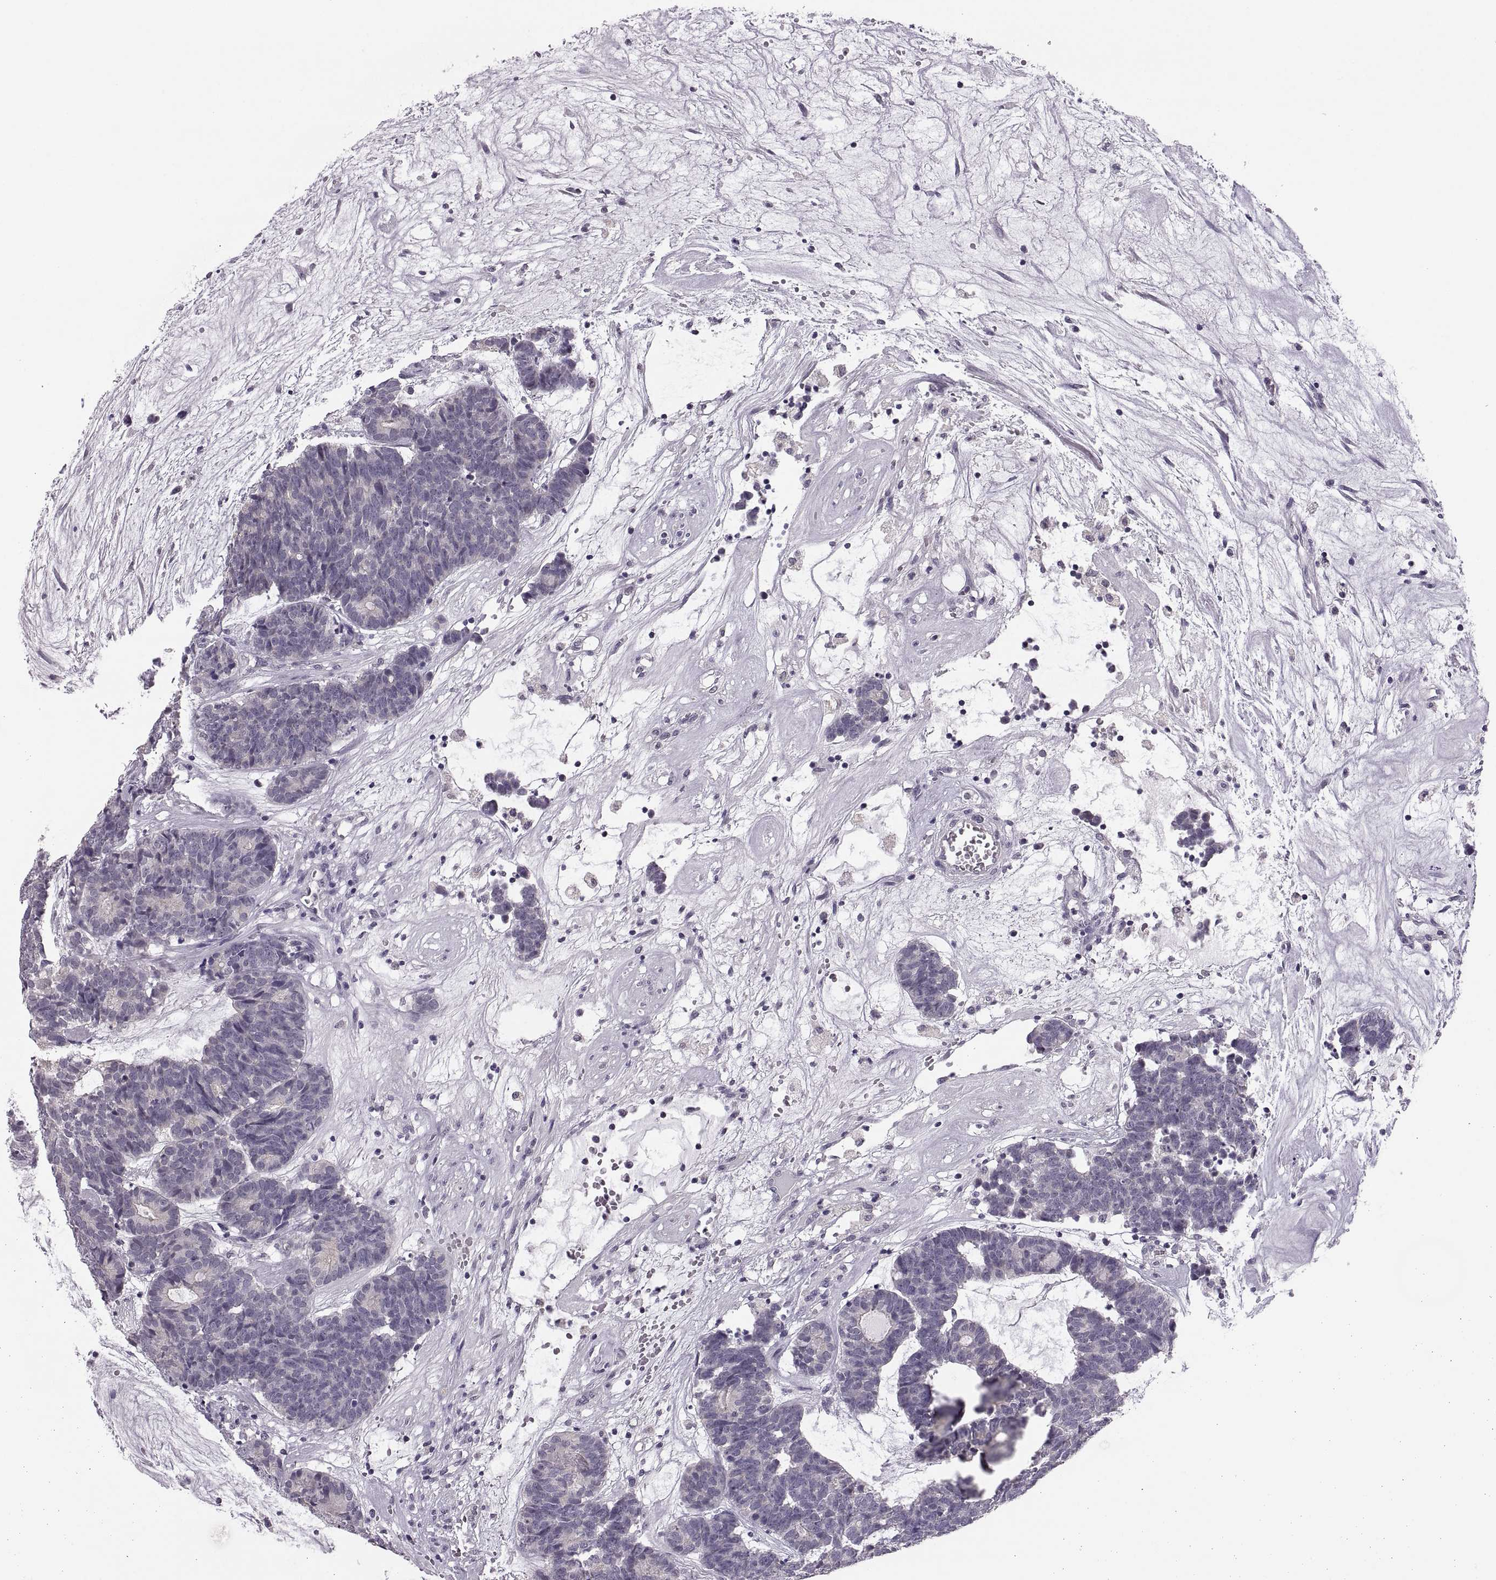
{"staining": {"intensity": "negative", "quantity": "none", "location": "none"}, "tissue": "head and neck cancer", "cell_type": "Tumor cells", "image_type": "cancer", "snomed": [{"axis": "morphology", "description": "Adenocarcinoma, NOS"}, {"axis": "topography", "description": "Head-Neck"}], "caption": "High magnification brightfield microscopy of adenocarcinoma (head and neck) stained with DAB (brown) and counterstained with hematoxylin (blue): tumor cells show no significant positivity. (DAB immunohistochemistry visualized using brightfield microscopy, high magnification).", "gene": "ADH6", "patient": {"sex": "female", "age": 81}}